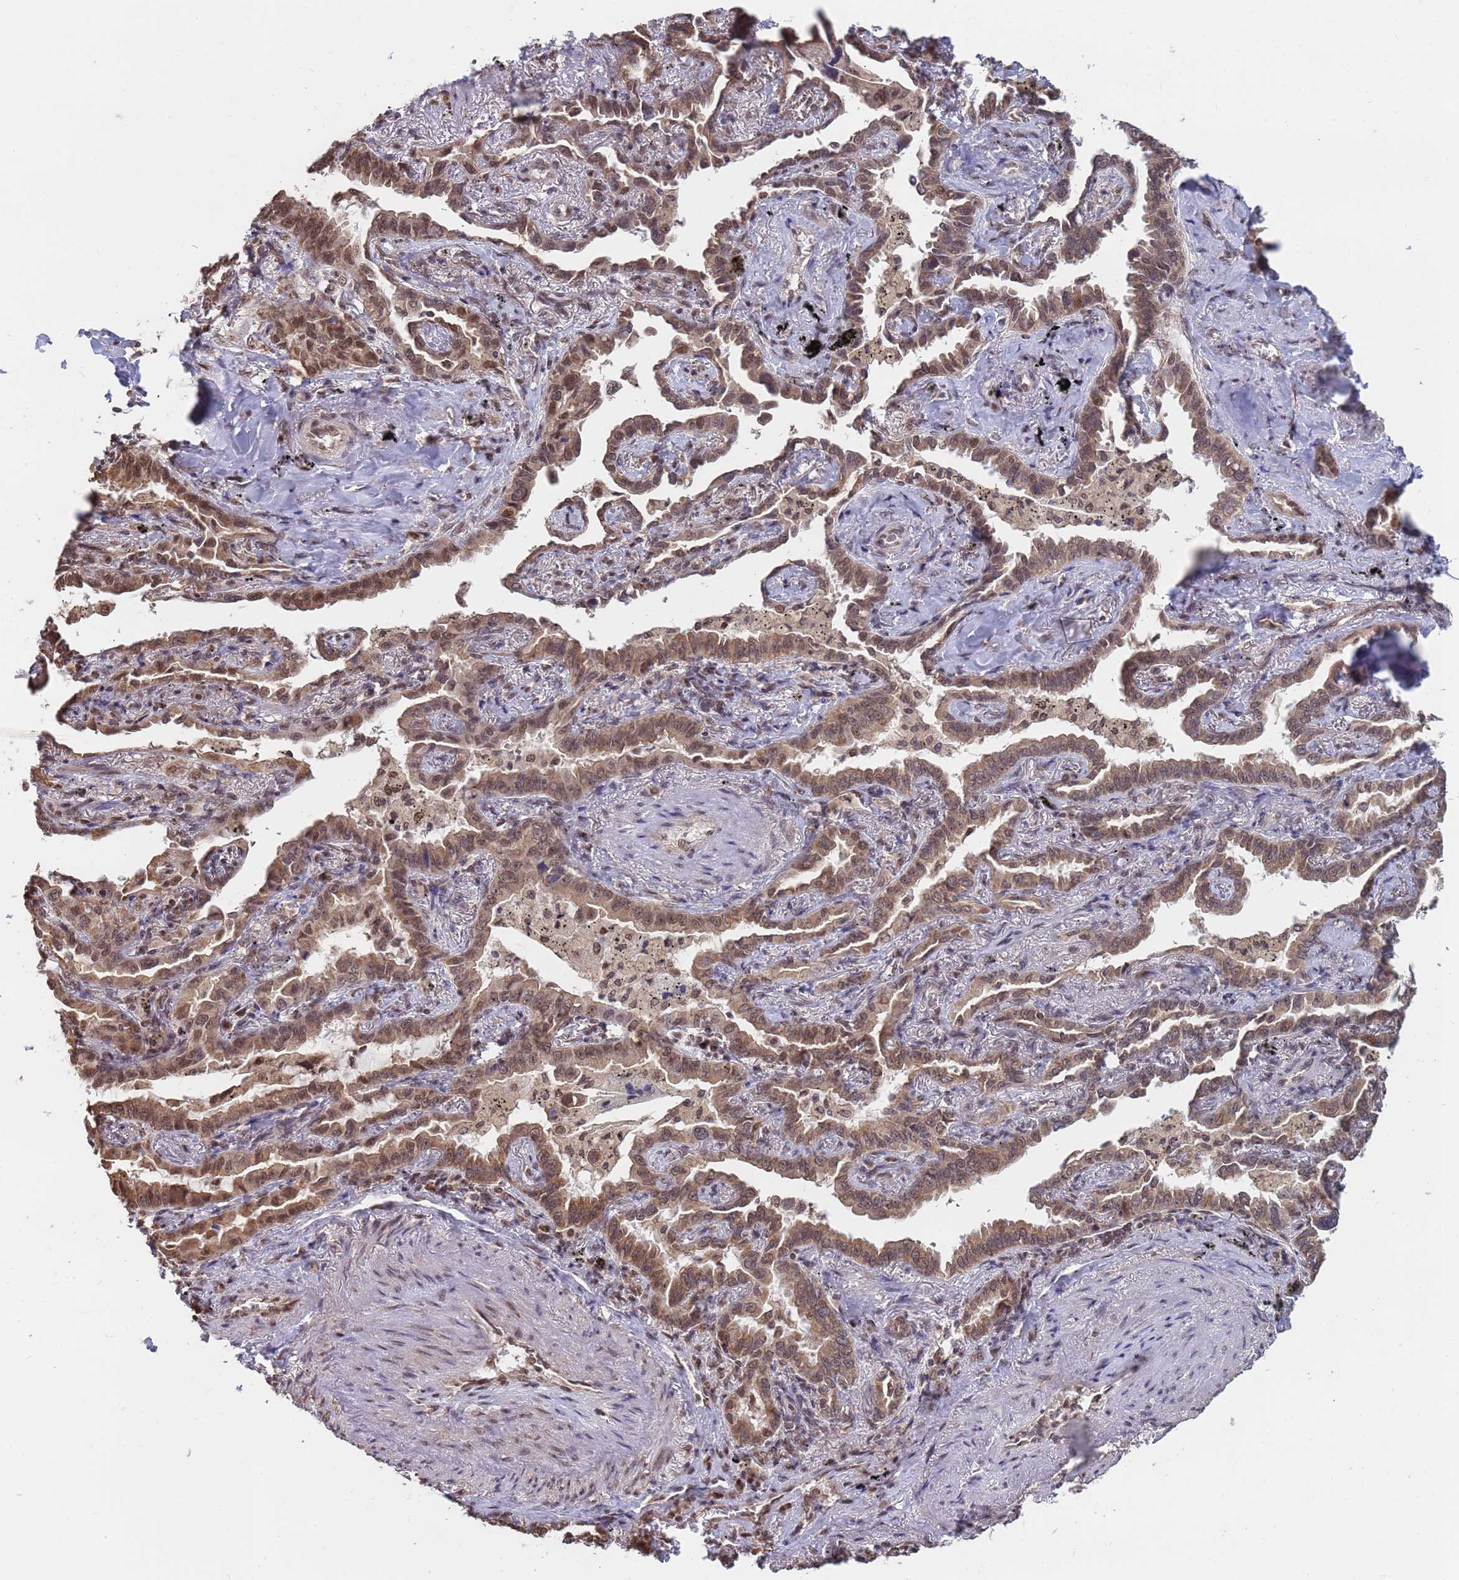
{"staining": {"intensity": "moderate", "quantity": ">75%", "location": "cytoplasmic/membranous,nuclear"}, "tissue": "lung cancer", "cell_type": "Tumor cells", "image_type": "cancer", "snomed": [{"axis": "morphology", "description": "Adenocarcinoma, NOS"}, {"axis": "topography", "description": "Lung"}], "caption": "A brown stain shows moderate cytoplasmic/membranous and nuclear staining of a protein in human lung cancer tumor cells.", "gene": "DENND2B", "patient": {"sex": "male", "age": 67}}